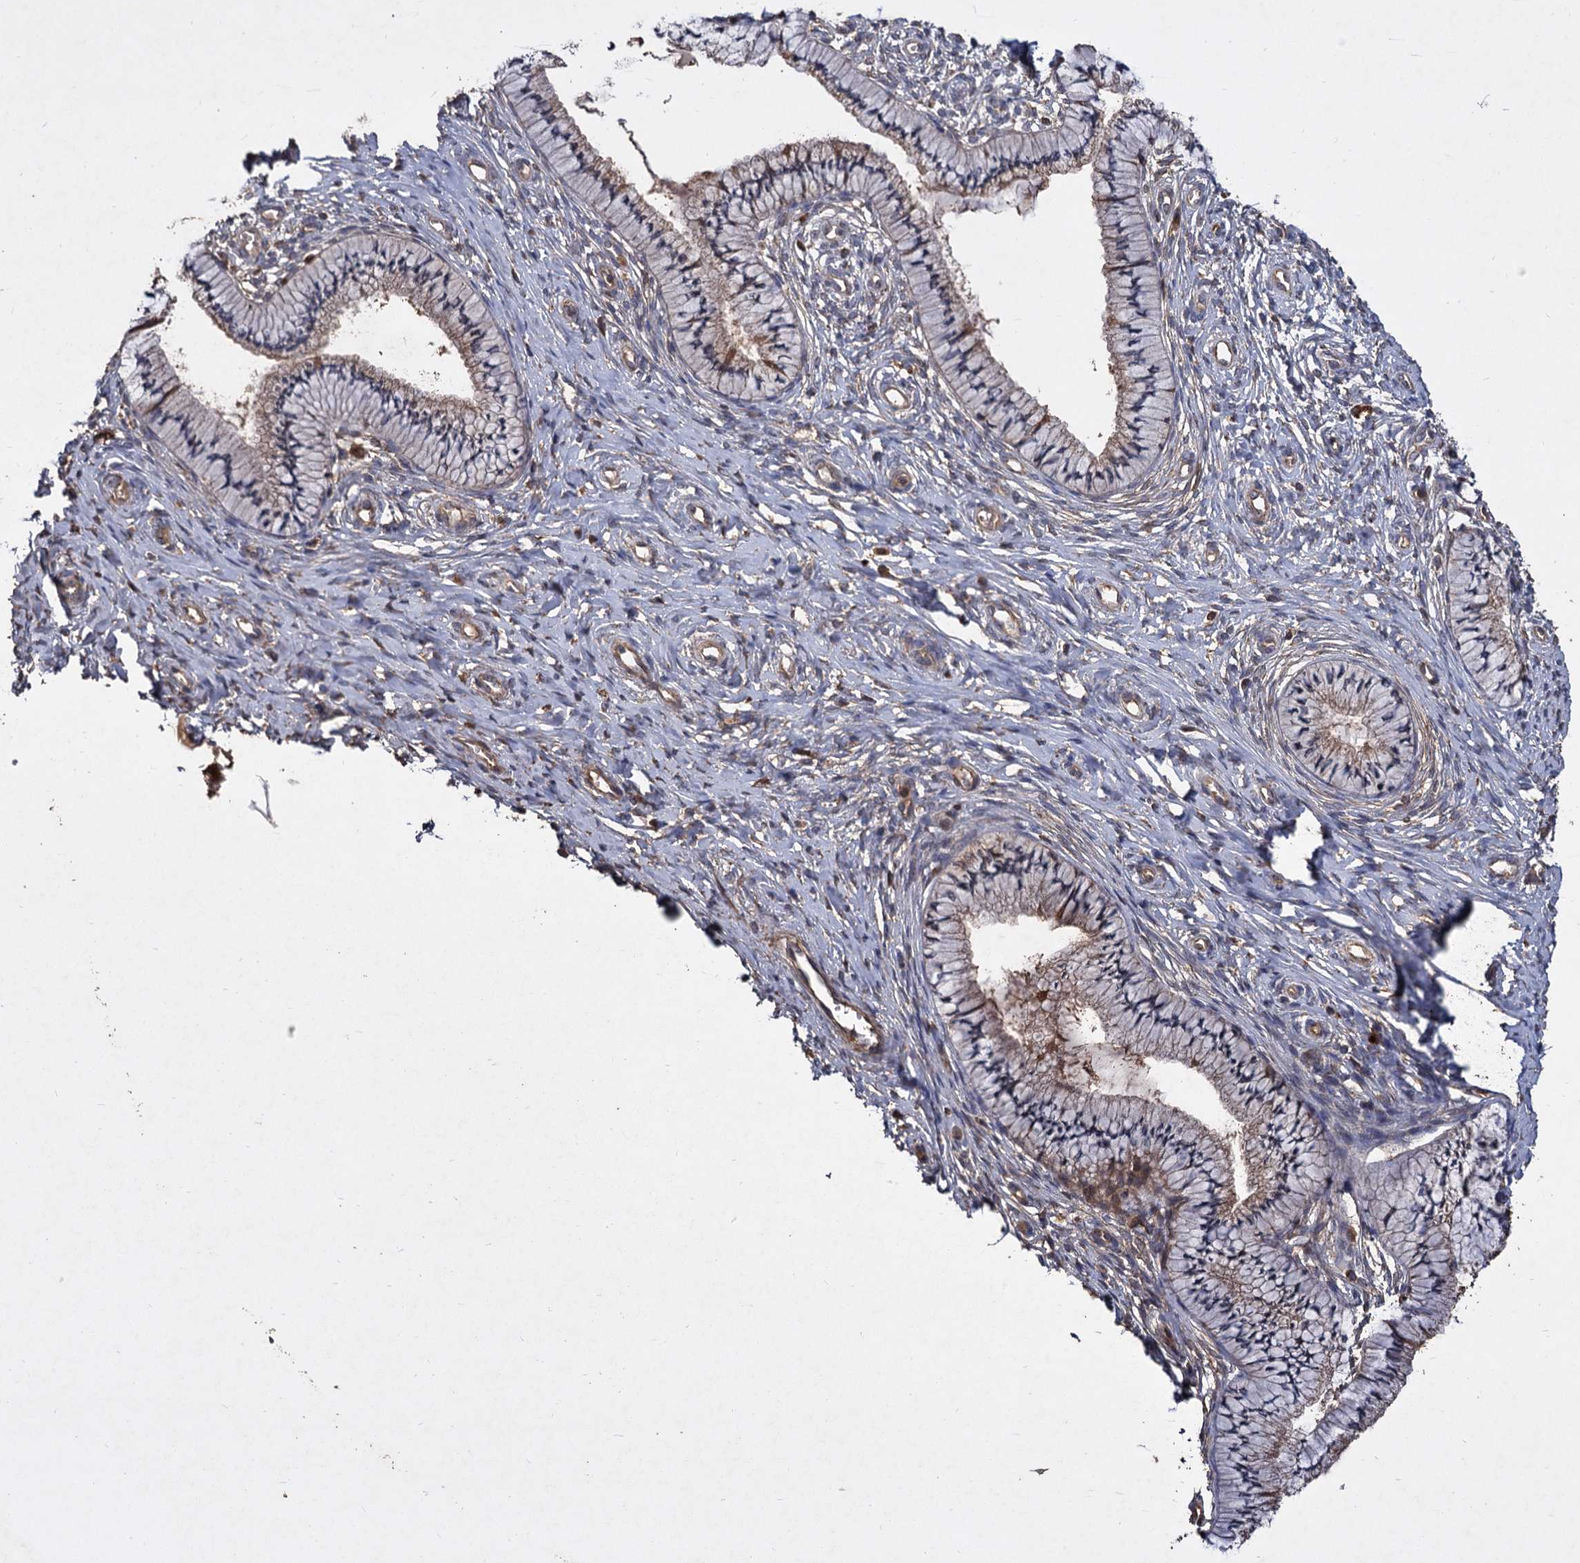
{"staining": {"intensity": "weak", "quantity": "25%-75%", "location": "cytoplasmic/membranous"}, "tissue": "cervix", "cell_type": "Glandular cells", "image_type": "normal", "snomed": [{"axis": "morphology", "description": "Normal tissue, NOS"}, {"axis": "topography", "description": "Cervix"}], "caption": "Immunohistochemical staining of benign cervix demonstrates weak cytoplasmic/membranous protein positivity in about 25%-75% of glandular cells.", "gene": "GCLC", "patient": {"sex": "female", "age": 36}}